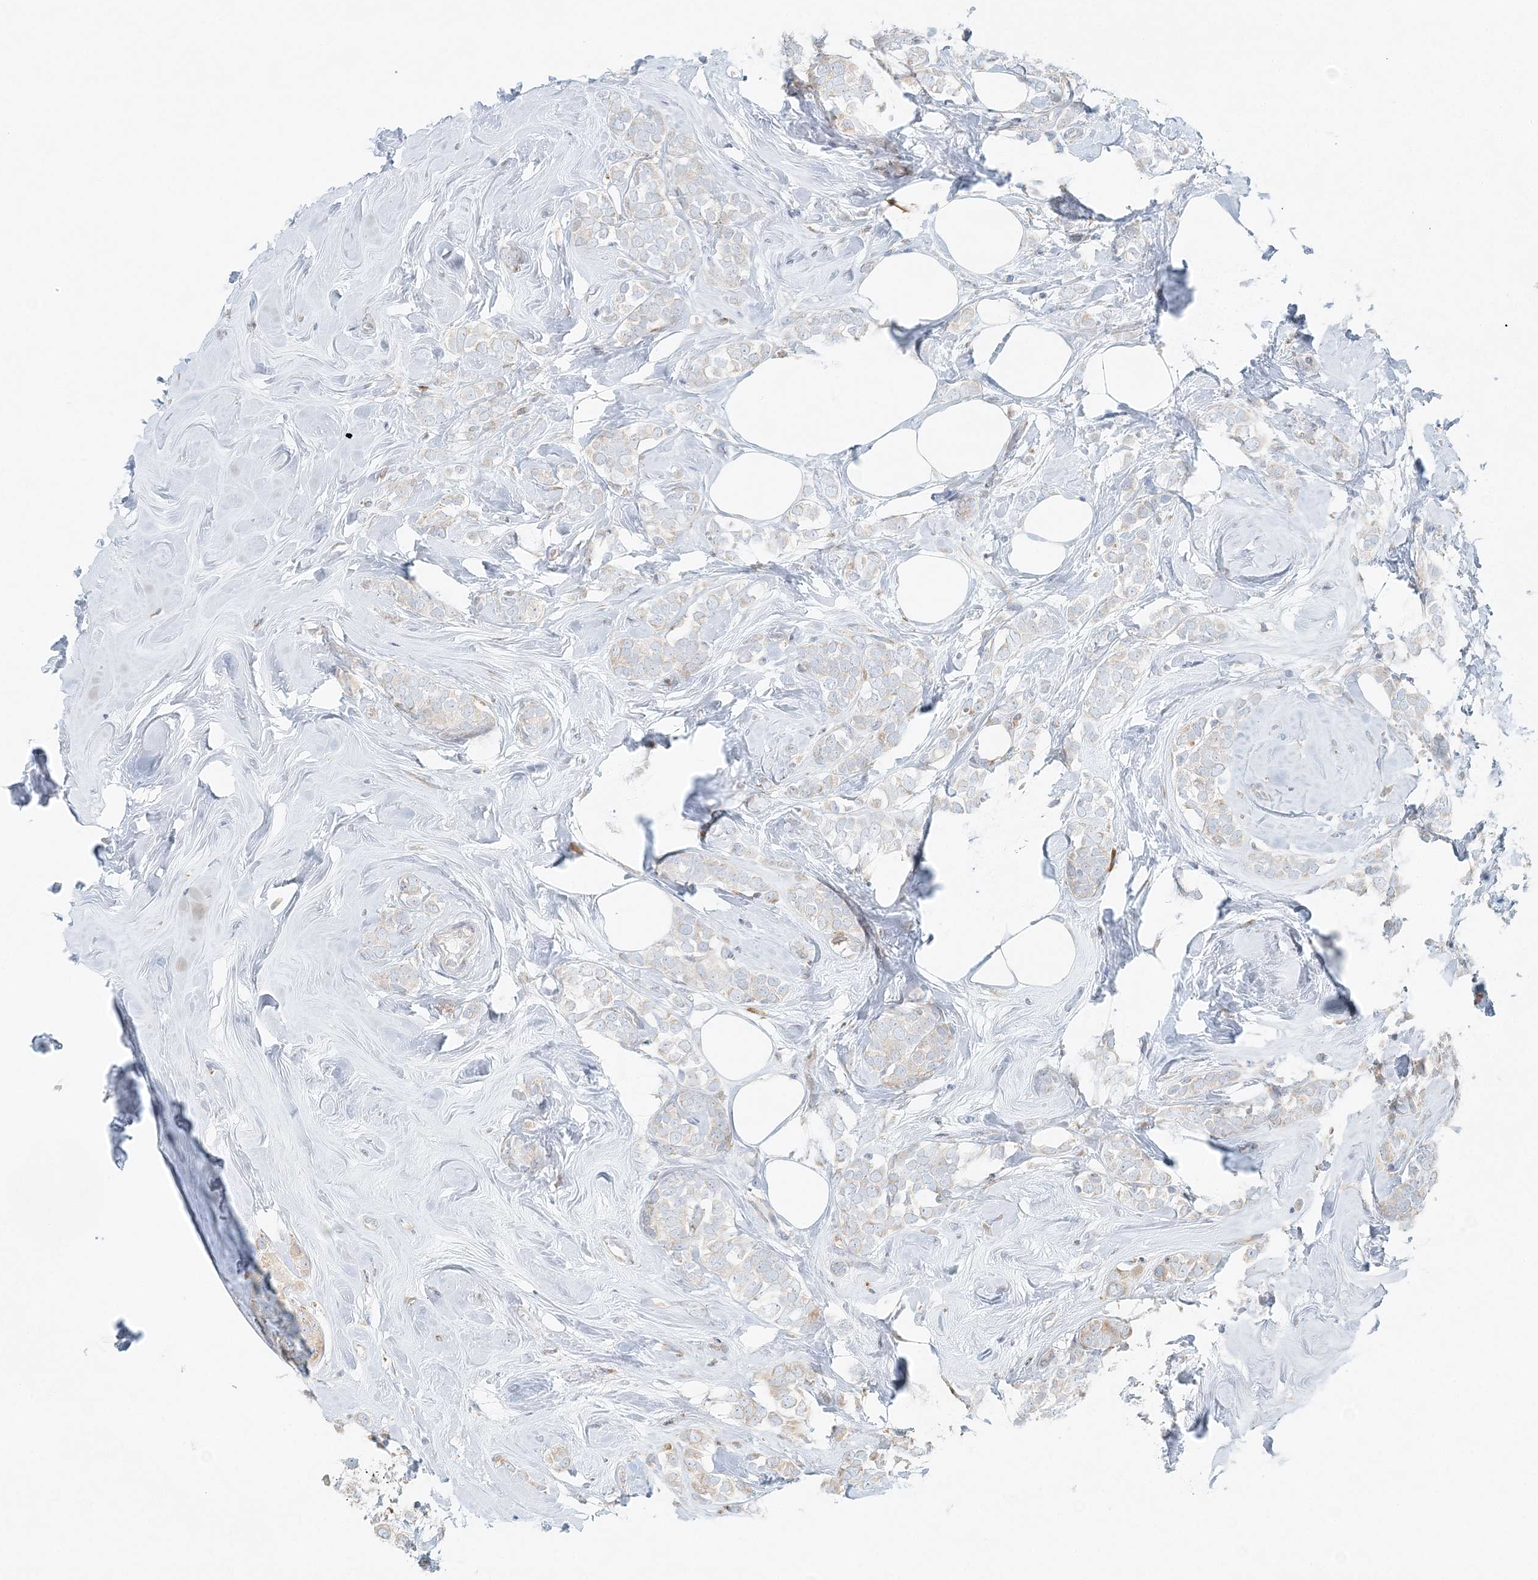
{"staining": {"intensity": "negative", "quantity": "none", "location": "none"}, "tissue": "breast cancer", "cell_type": "Tumor cells", "image_type": "cancer", "snomed": [{"axis": "morphology", "description": "Lobular carcinoma"}, {"axis": "topography", "description": "Breast"}], "caption": "Immunohistochemistry (IHC) image of neoplastic tissue: human lobular carcinoma (breast) stained with DAB (3,3'-diaminobenzidine) displays no significant protein staining in tumor cells.", "gene": "STK11IP", "patient": {"sex": "female", "age": 47}}